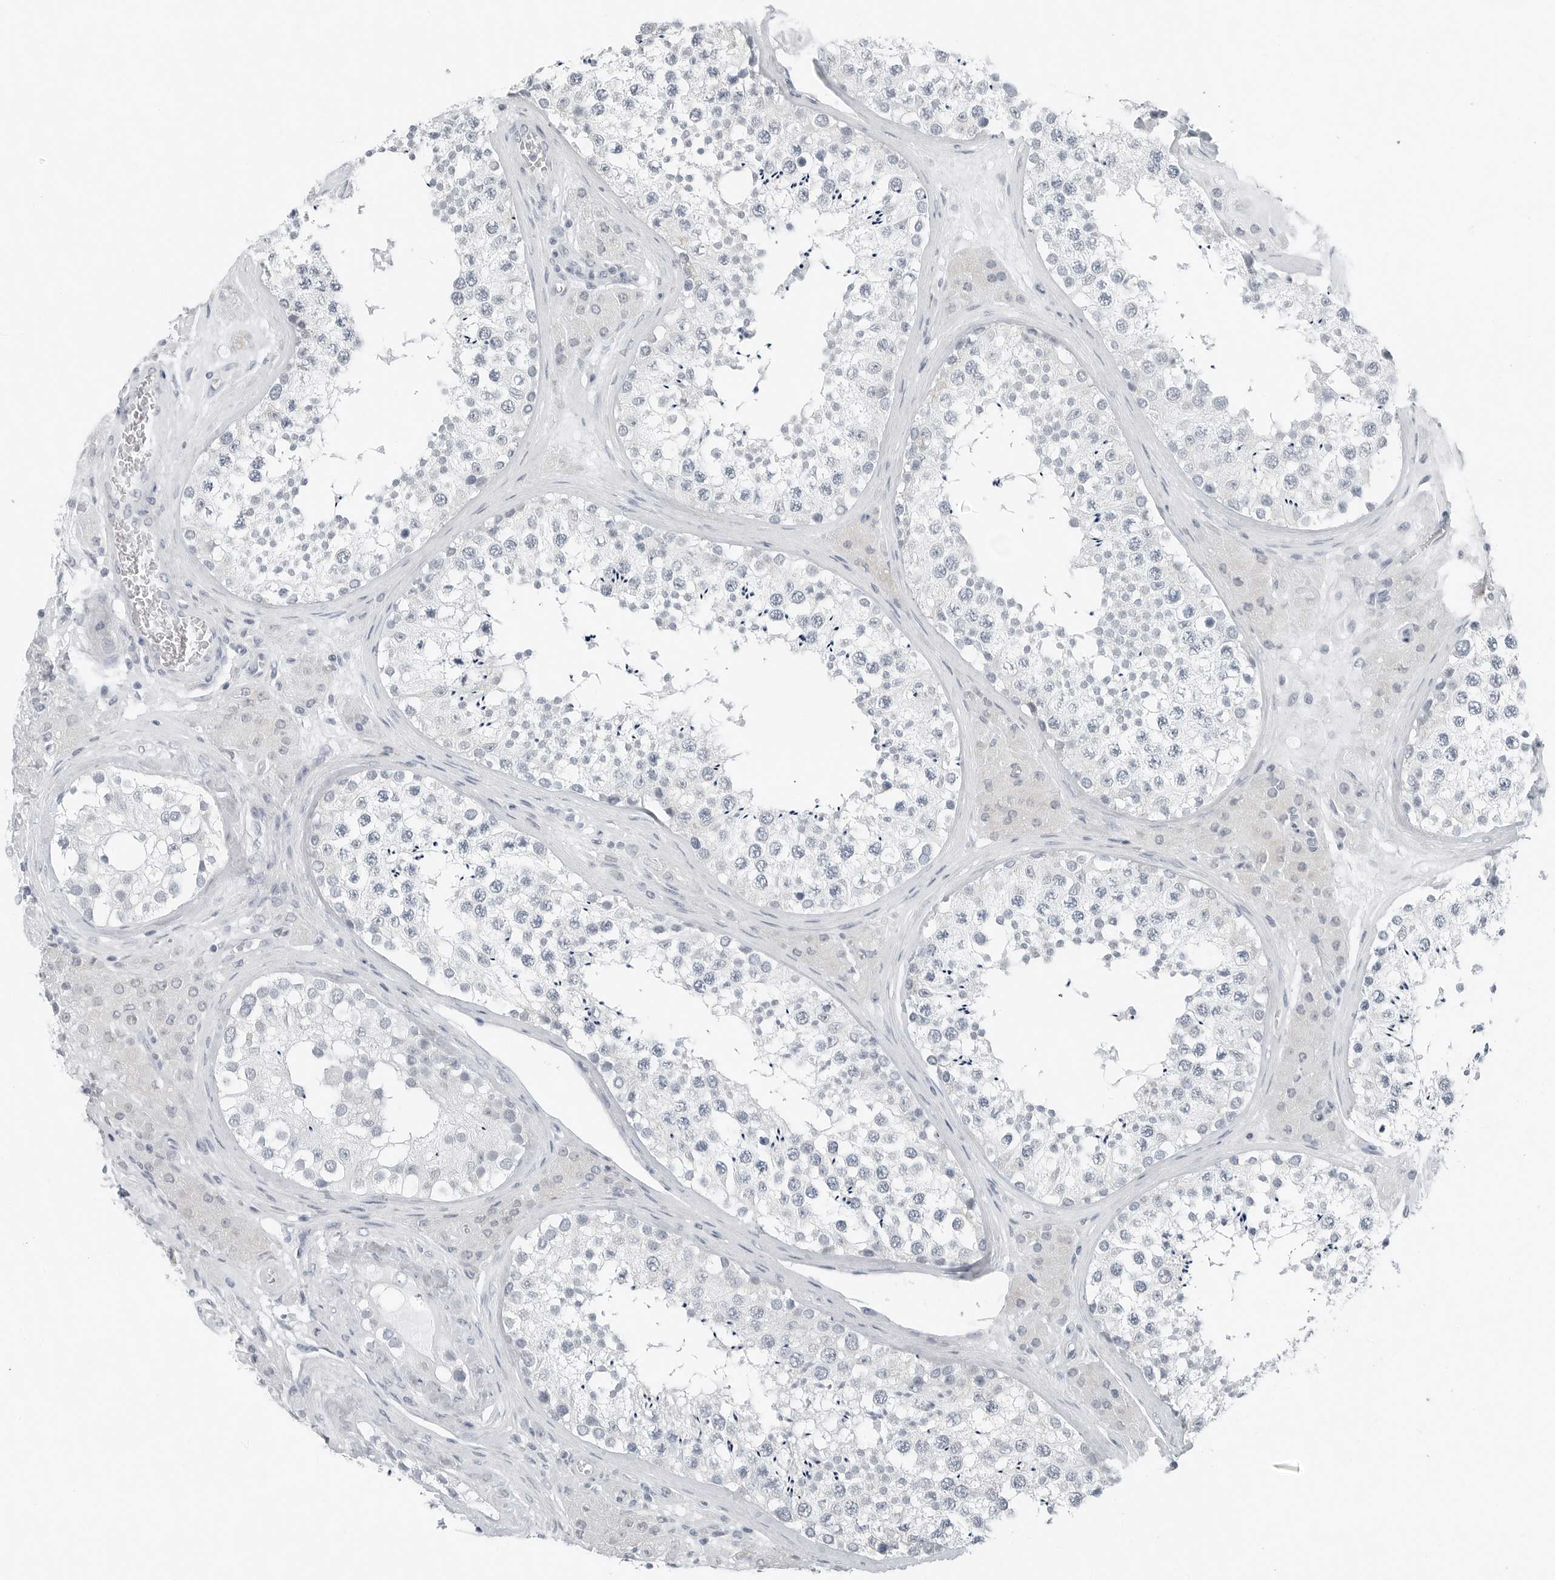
{"staining": {"intensity": "negative", "quantity": "none", "location": "none"}, "tissue": "testis", "cell_type": "Cells in seminiferous ducts", "image_type": "normal", "snomed": [{"axis": "morphology", "description": "Normal tissue, NOS"}, {"axis": "topography", "description": "Testis"}], "caption": "Immunohistochemistry image of benign testis: human testis stained with DAB (3,3'-diaminobenzidine) shows no significant protein staining in cells in seminiferous ducts.", "gene": "XIRP1", "patient": {"sex": "male", "age": 46}}